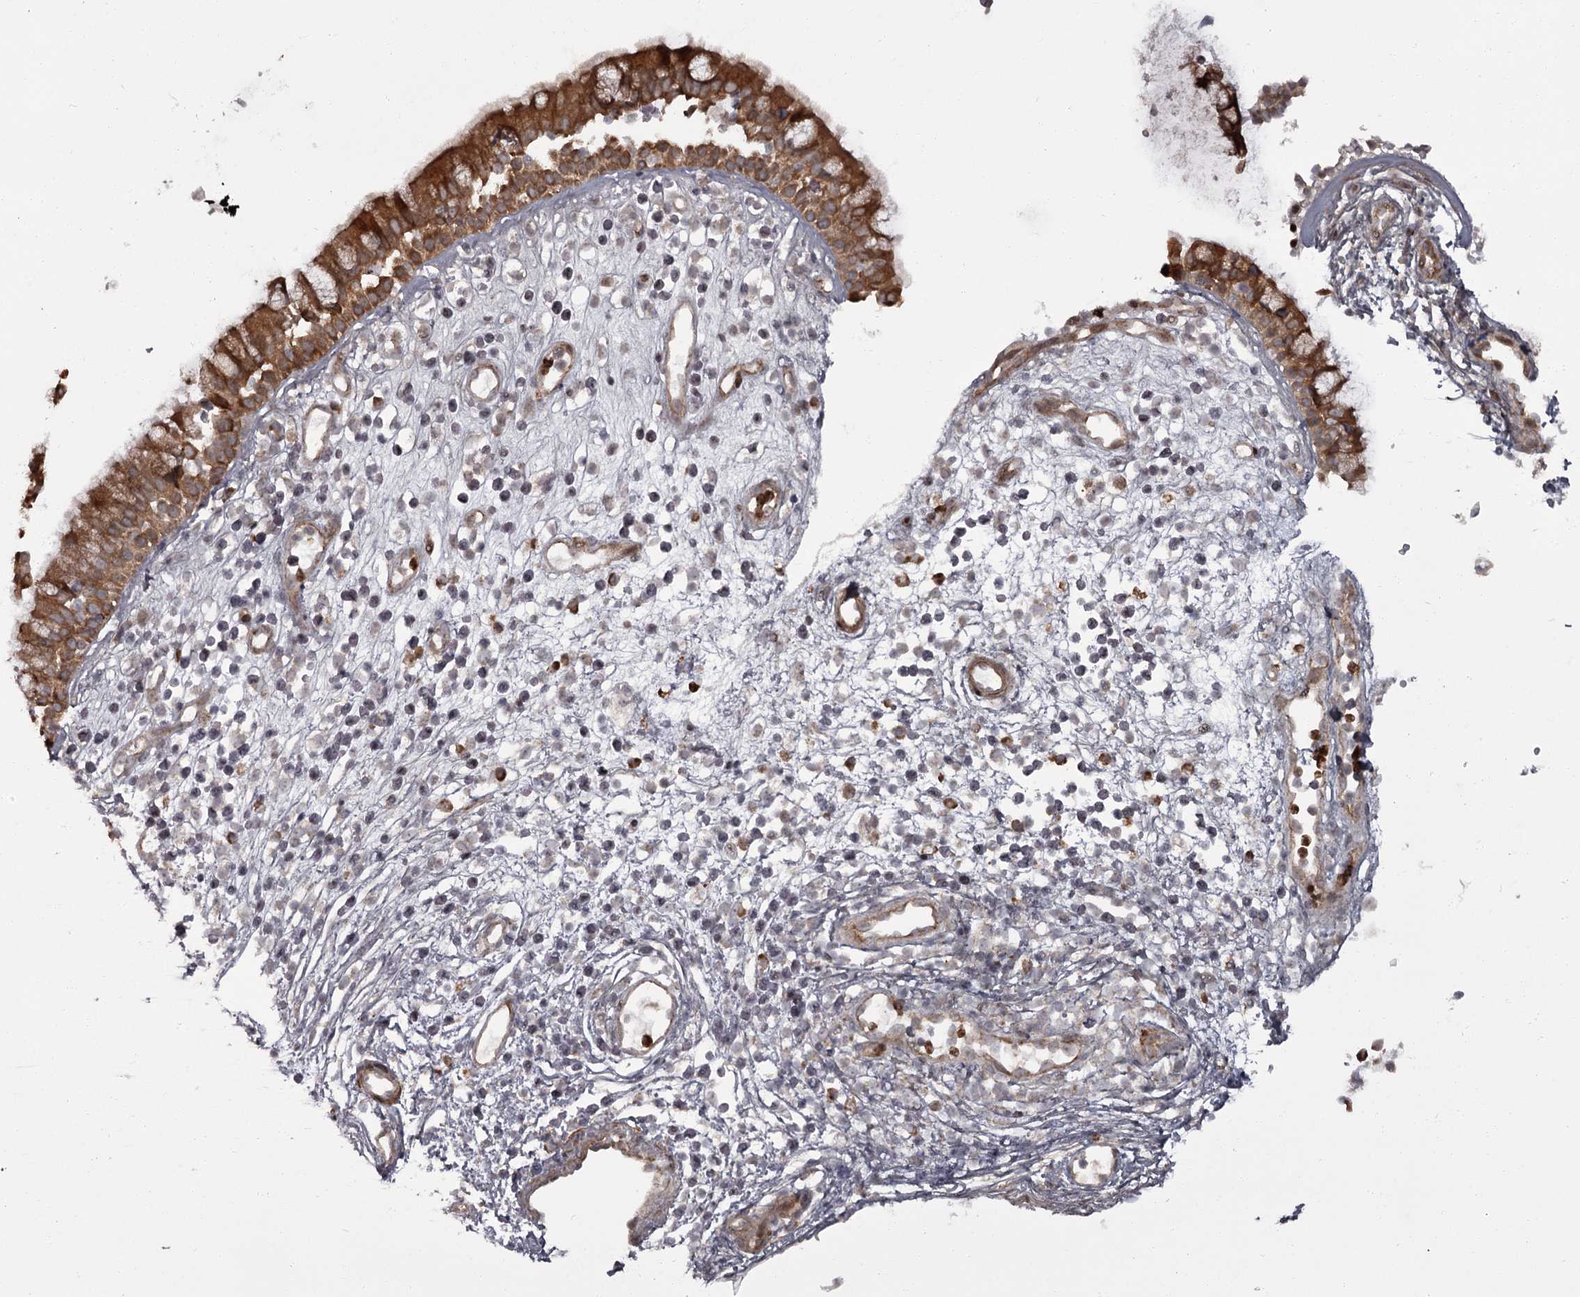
{"staining": {"intensity": "moderate", "quantity": ">75%", "location": "cytoplasmic/membranous"}, "tissue": "nasopharynx", "cell_type": "Respiratory epithelial cells", "image_type": "normal", "snomed": [{"axis": "morphology", "description": "Normal tissue, NOS"}, {"axis": "morphology", "description": "Inflammation, NOS"}, {"axis": "topography", "description": "Nasopharynx"}], "caption": "Protein analysis of unremarkable nasopharynx displays moderate cytoplasmic/membranous expression in approximately >75% of respiratory epithelial cells.", "gene": "THAP9", "patient": {"sex": "male", "age": 29}}